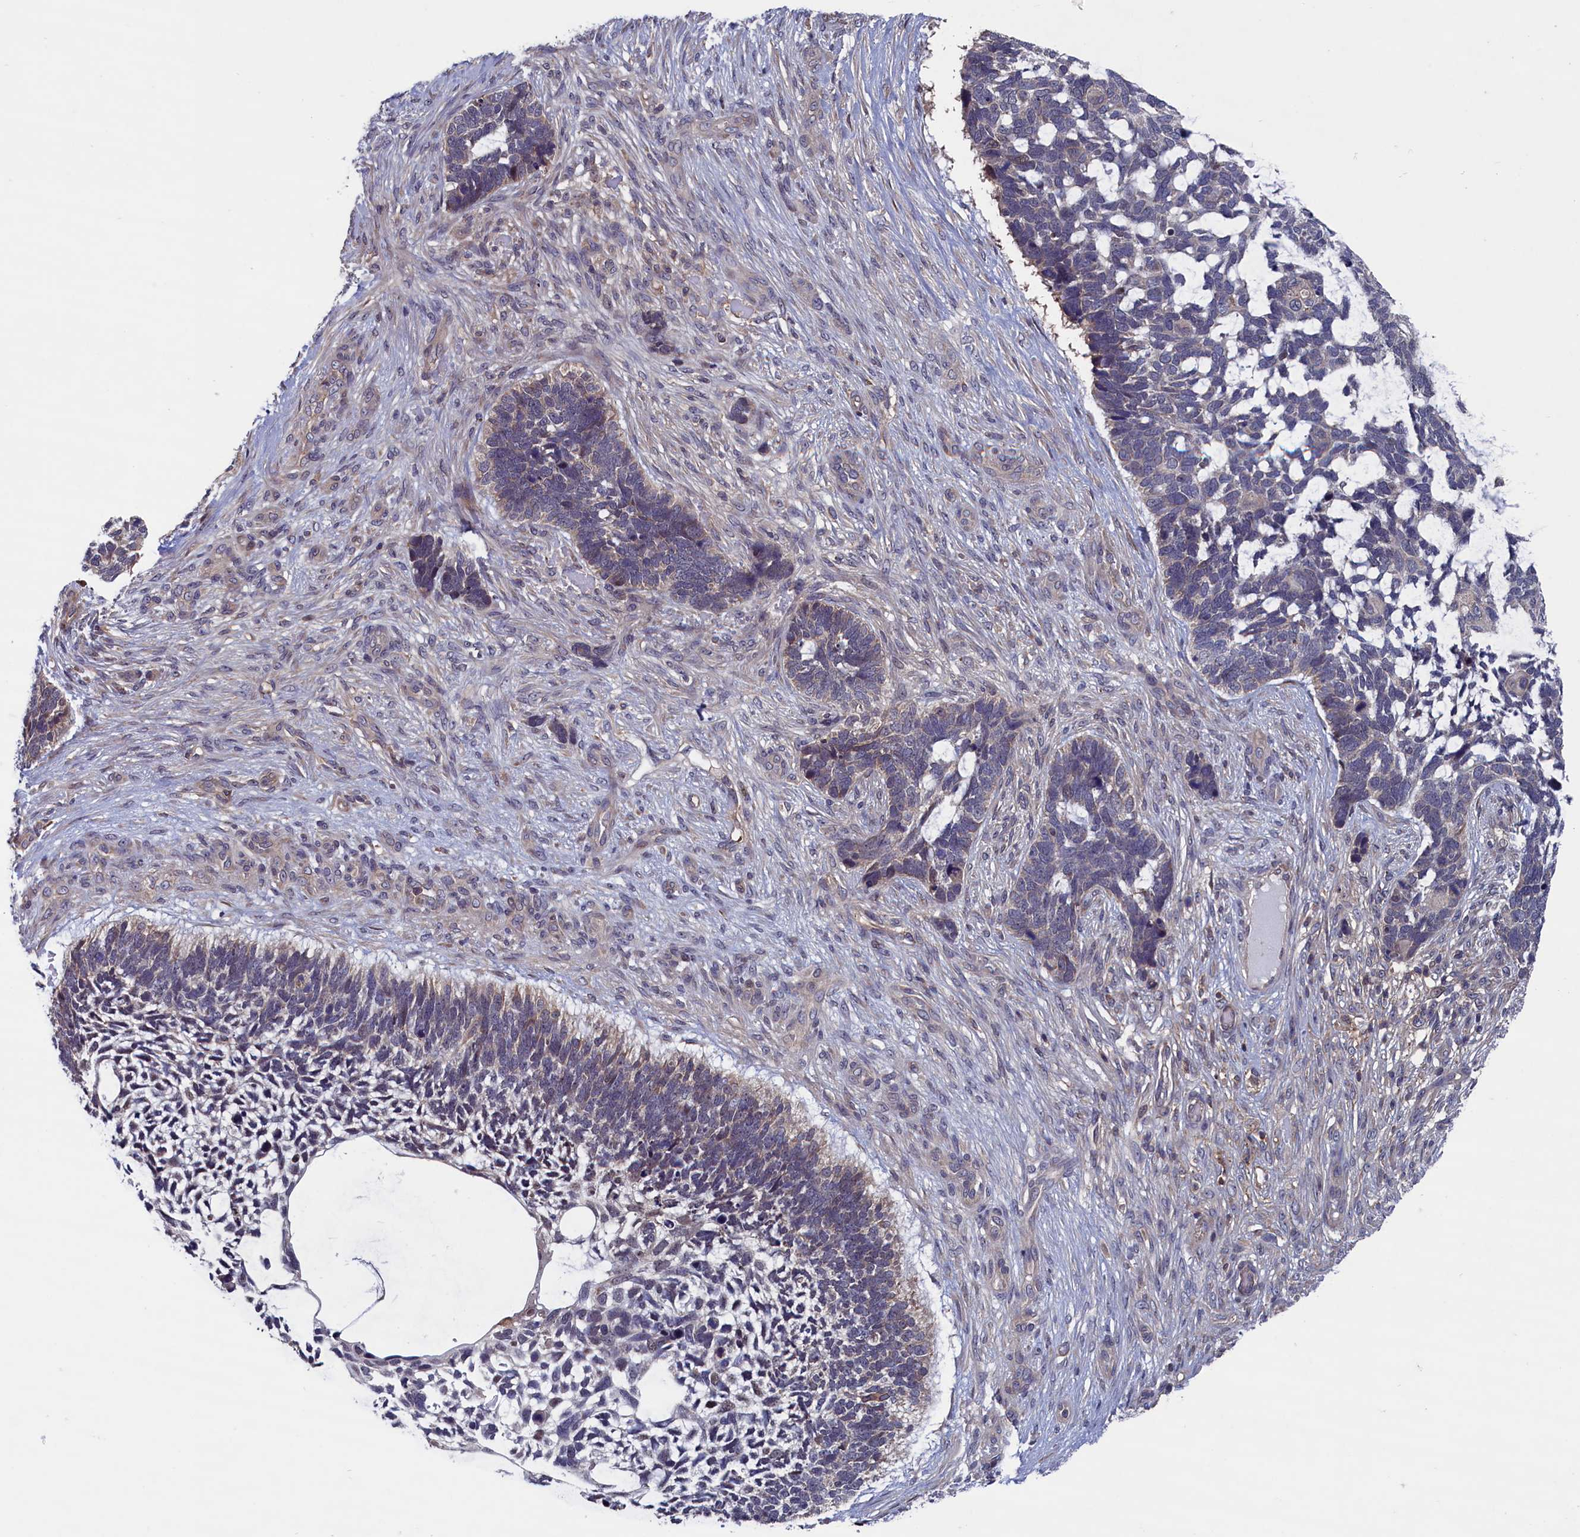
{"staining": {"intensity": "weak", "quantity": "25%-75%", "location": "cytoplasmic/membranous"}, "tissue": "skin cancer", "cell_type": "Tumor cells", "image_type": "cancer", "snomed": [{"axis": "morphology", "description": "Basal cell carcinoma"}, {"axis": "topography", "description": "Skin"}], "caption": "Immunohistochemical staining of skin cancer (basal cell carcinoma) demonstrates weak cytoplasmic/membranous protein positivity in approximately 25%-75% of tumor cells. (brown staining indicates protein expression, while blue staining denotes nuclei).", "gene": "SPATA13", "patient": {"sex": "male", "age": 88}}